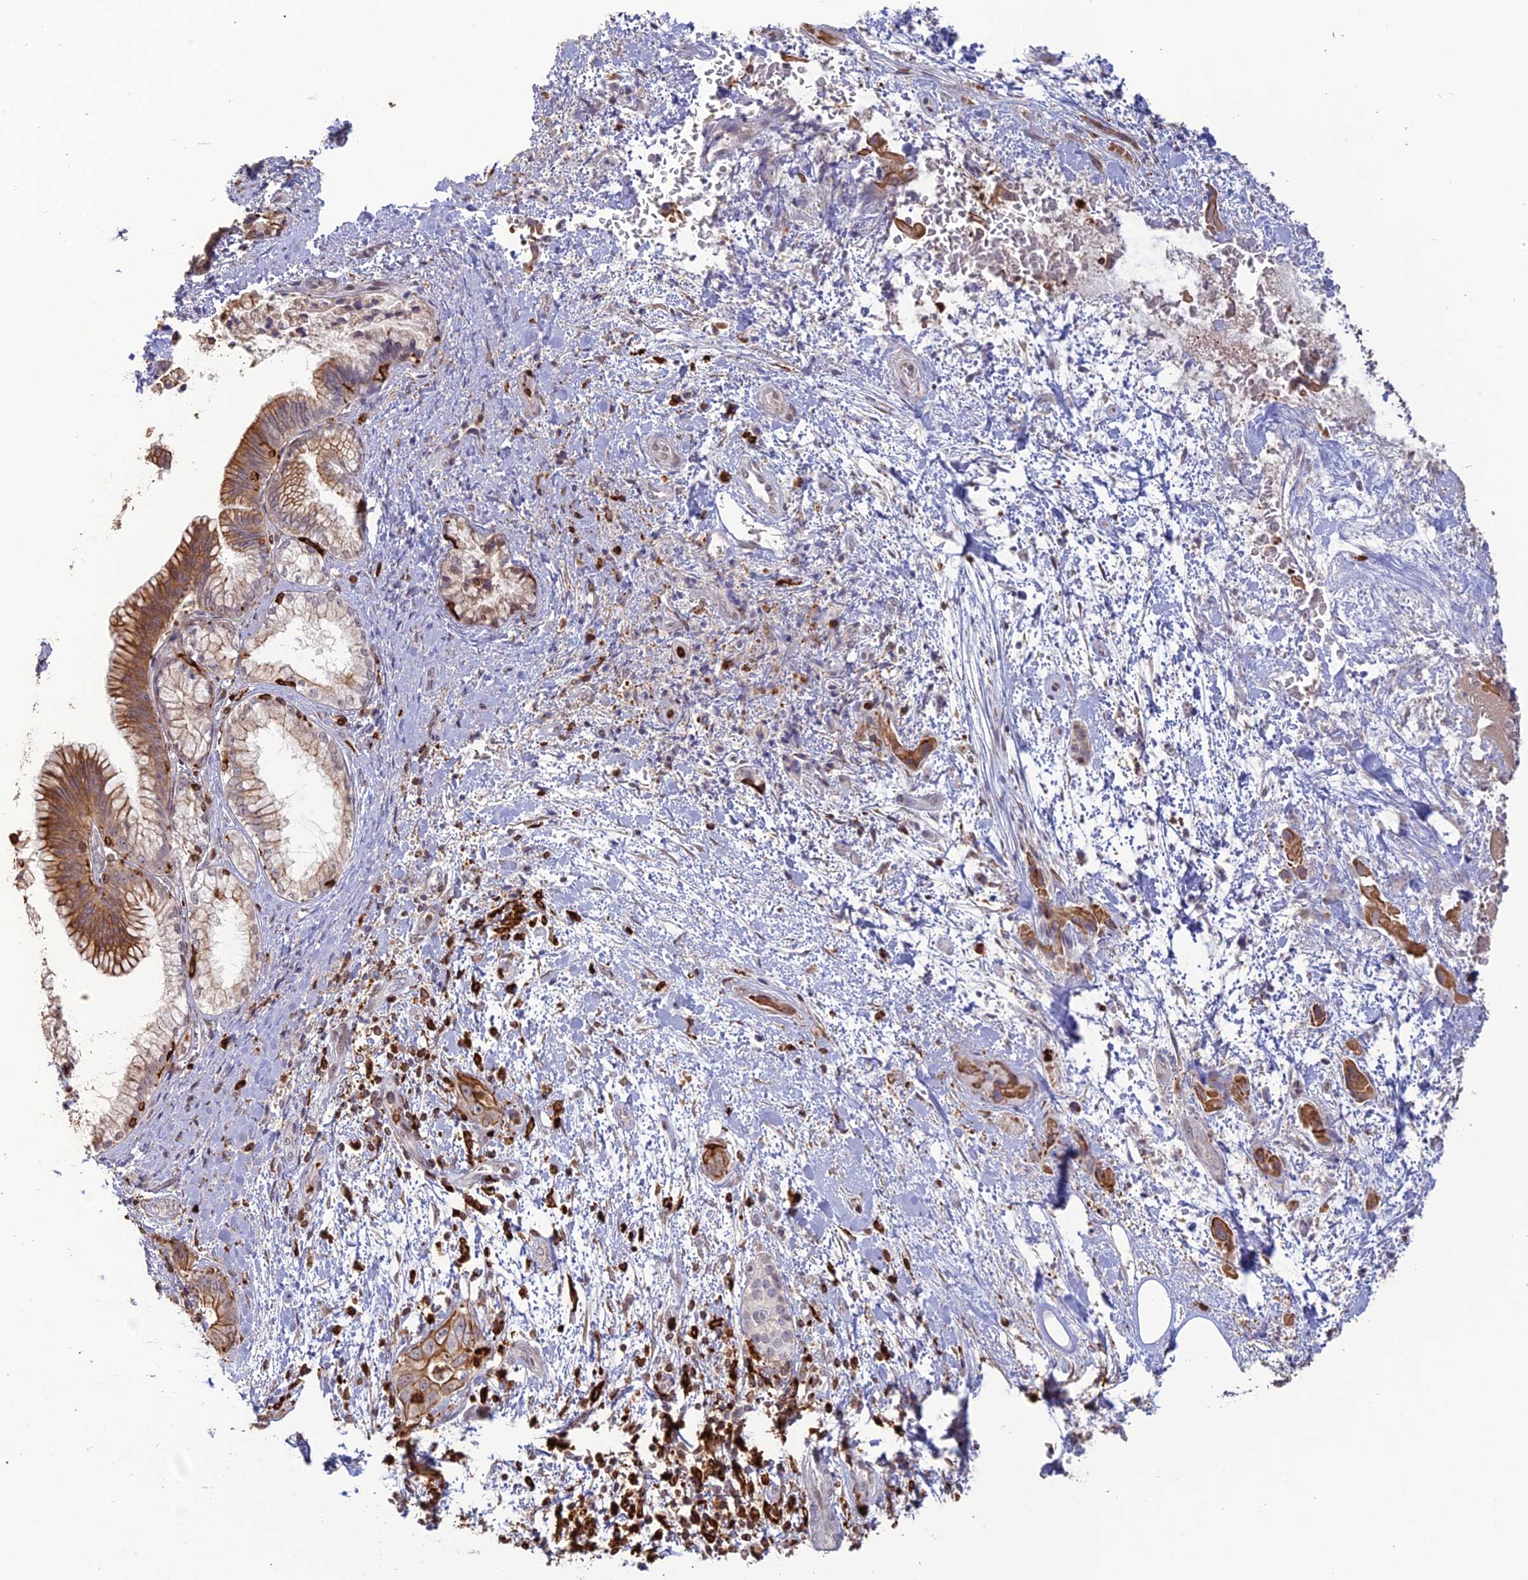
{"staining": {"intensity": "moderate", "quantity": ">75%", "location": "cytoplasmic/membranous"}, "tissue": "pancreatic cancer", "cell_type": "Tumor cells", "image_type": "cancer", "snomed": [{"axis": "morphology", "description": "Adenocarcinoma, NOS"}, {"axis": "topography", "description": "Pancreas"}], "caption": "A medium amount of moderate cytoplasmic/membranous staining is present in approximately >75% of tumor cells in adenocarcinoma (pancreatic) tissue.", "gene": "APOBR", "patient": {"sex": "female", "age": 78}}